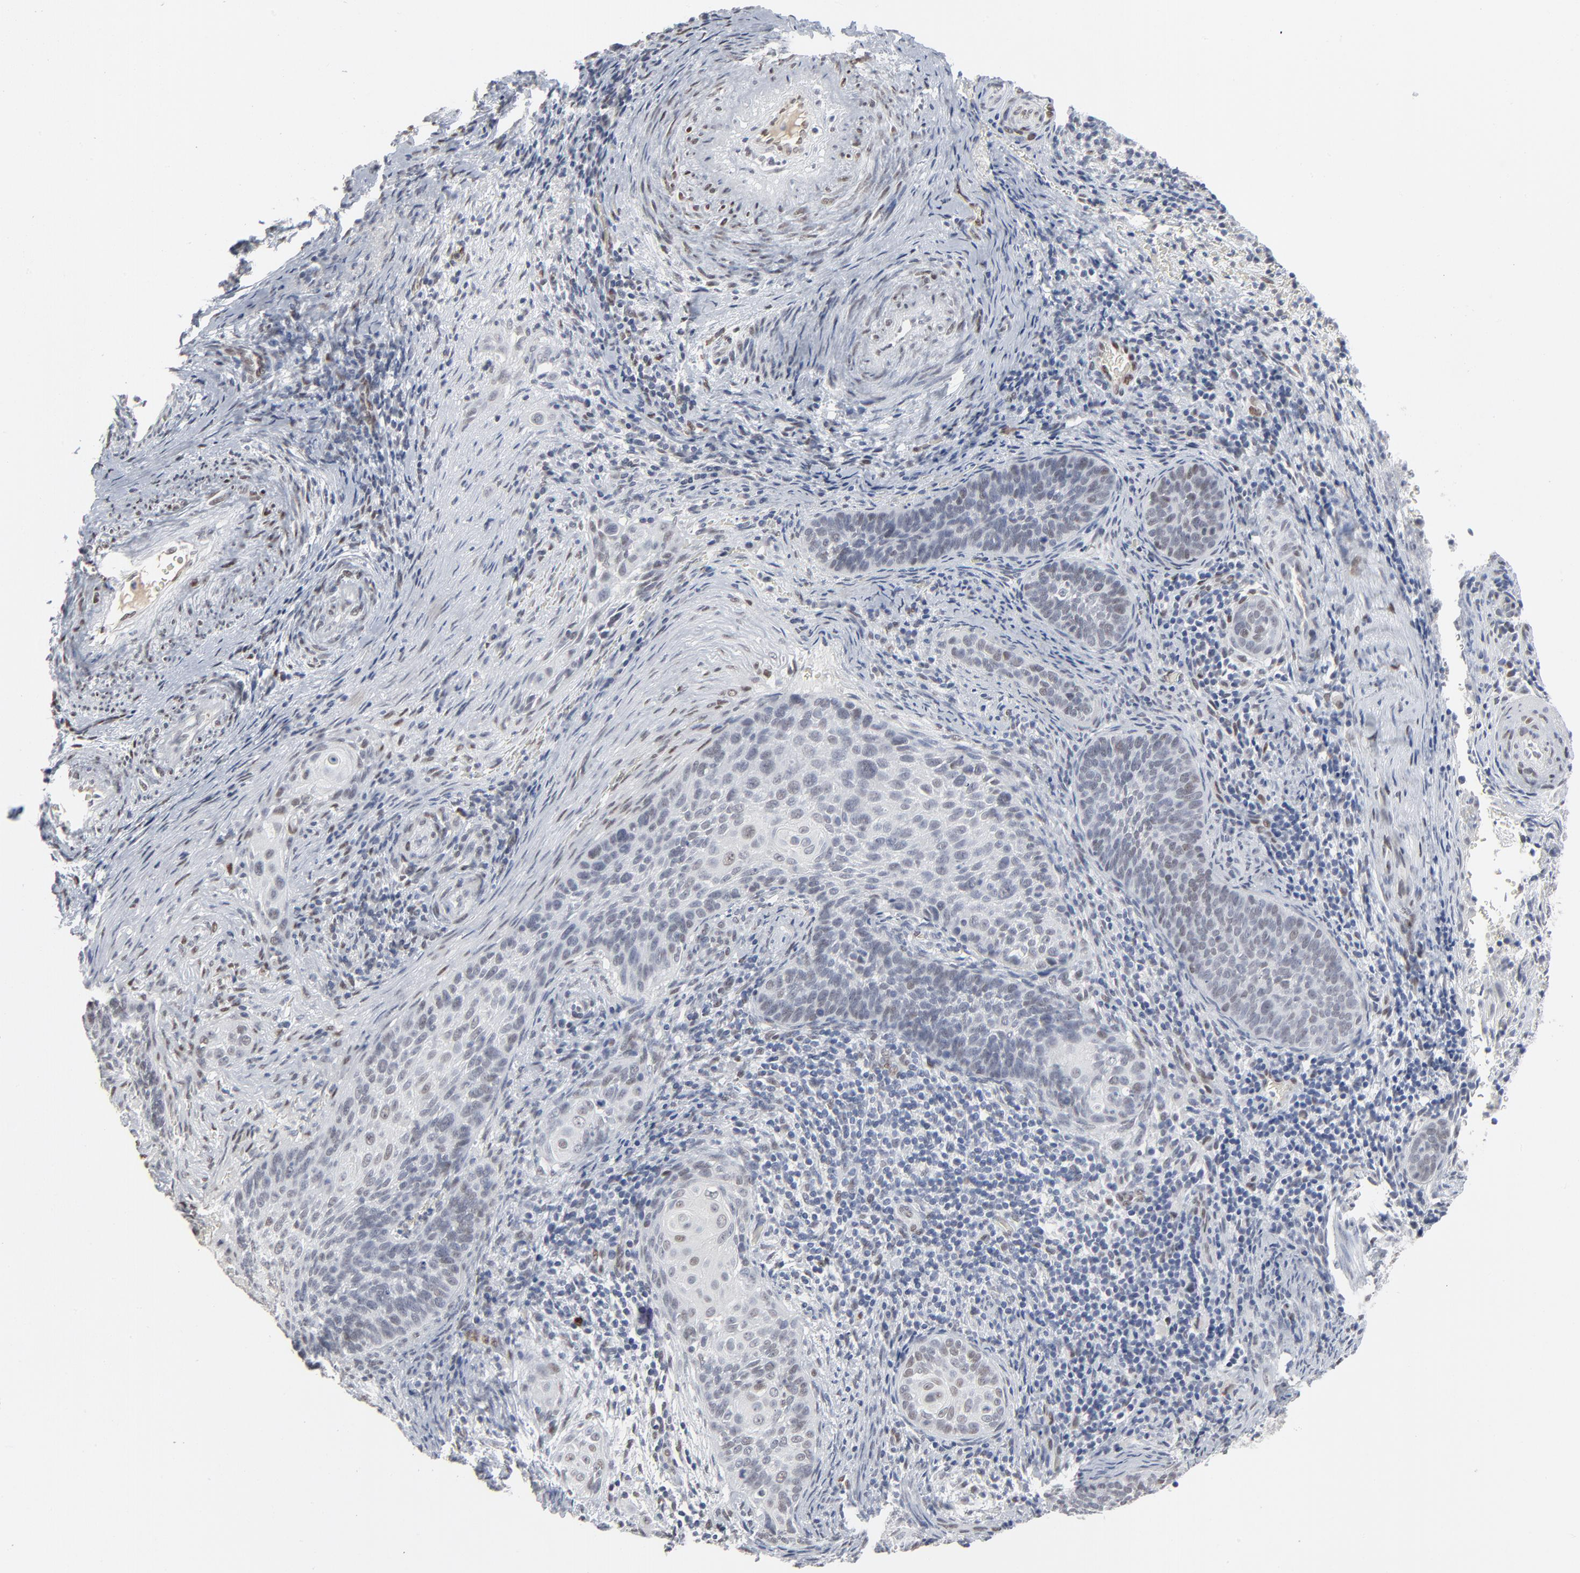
{"staining": {"intensity": "weak", "quantity": ">75%", "location": "nuclear"}, "tissue": "cervical cancer", "cell_type": "Tumor cells", "image_type": "cancer", "snomed": [{"axis": "morphology", "description": "Squamous cell carcinoma, NOS"}, {"axis": "topography", "description": "Cervix"}], "caption": "Human cervical cancer (squamous cell carcinoma) stained for a protein (brown) demonstrates weak nuclear positive positivity in approximately >75% of tumor cells.", "gene": "ATF7", "patient": {"sex": "female", "age": 33}}